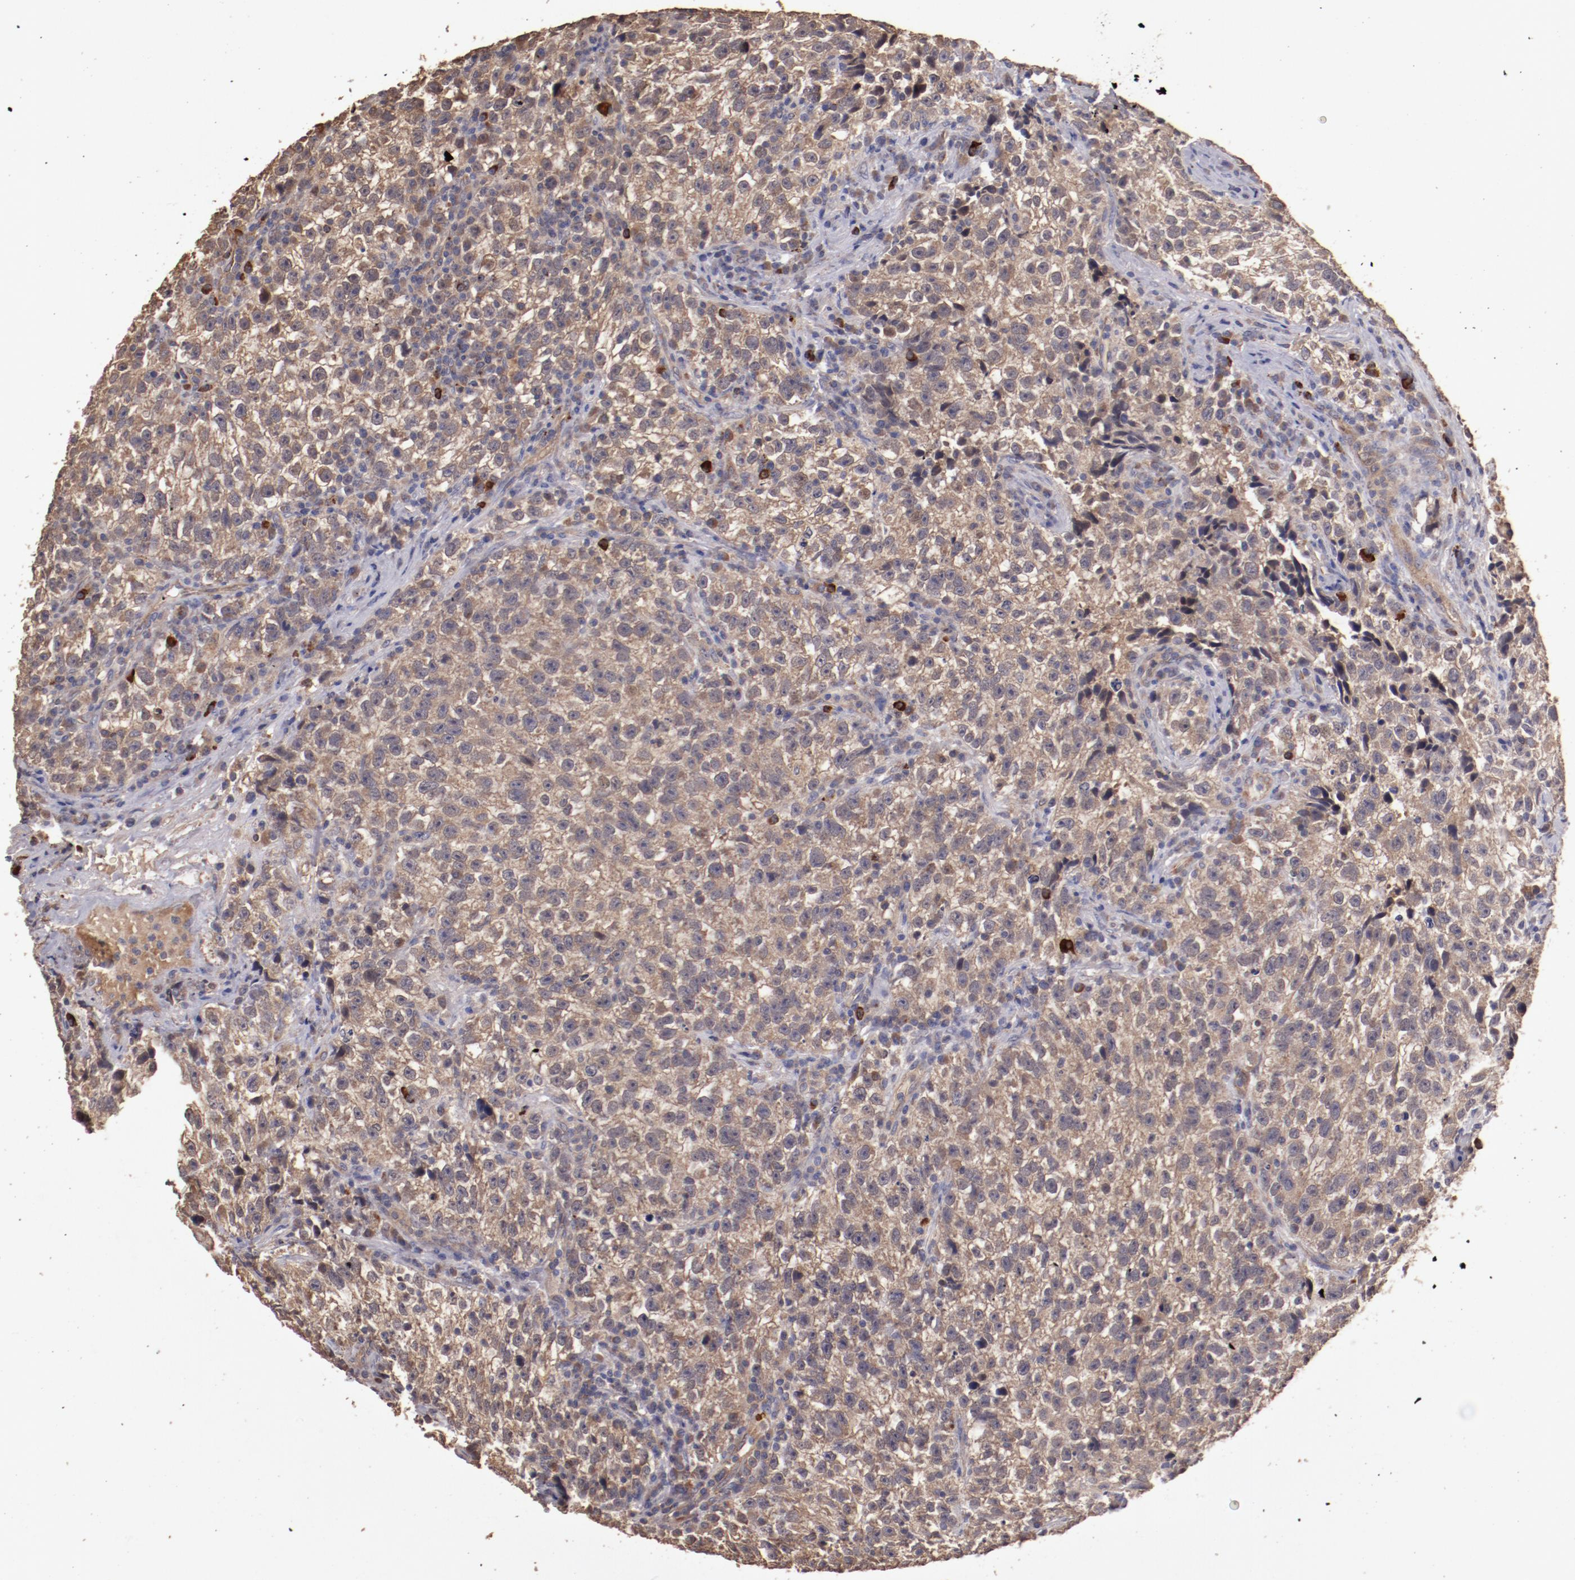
{"staining": {"intensity": "moderate", "quantity": ">75%", "location": "cytoplasmic/membranous"}, "tissue": "testis cancer", "cell_type": "Tumor cells", "image_type": "cancer", "snomed": [{"axis": "morphology", "description": "Seminoma, NOS"}, {"axis": "topography", "description": "Testis"}], "caption": "DAB immunohistochemical staining of seminoma (testis) shows moderate cytoplasmic/membranous protein expression in about >75% of tumor cells.", "gene": "SRRD", "patient": {"sex": "male", "age": 38}}